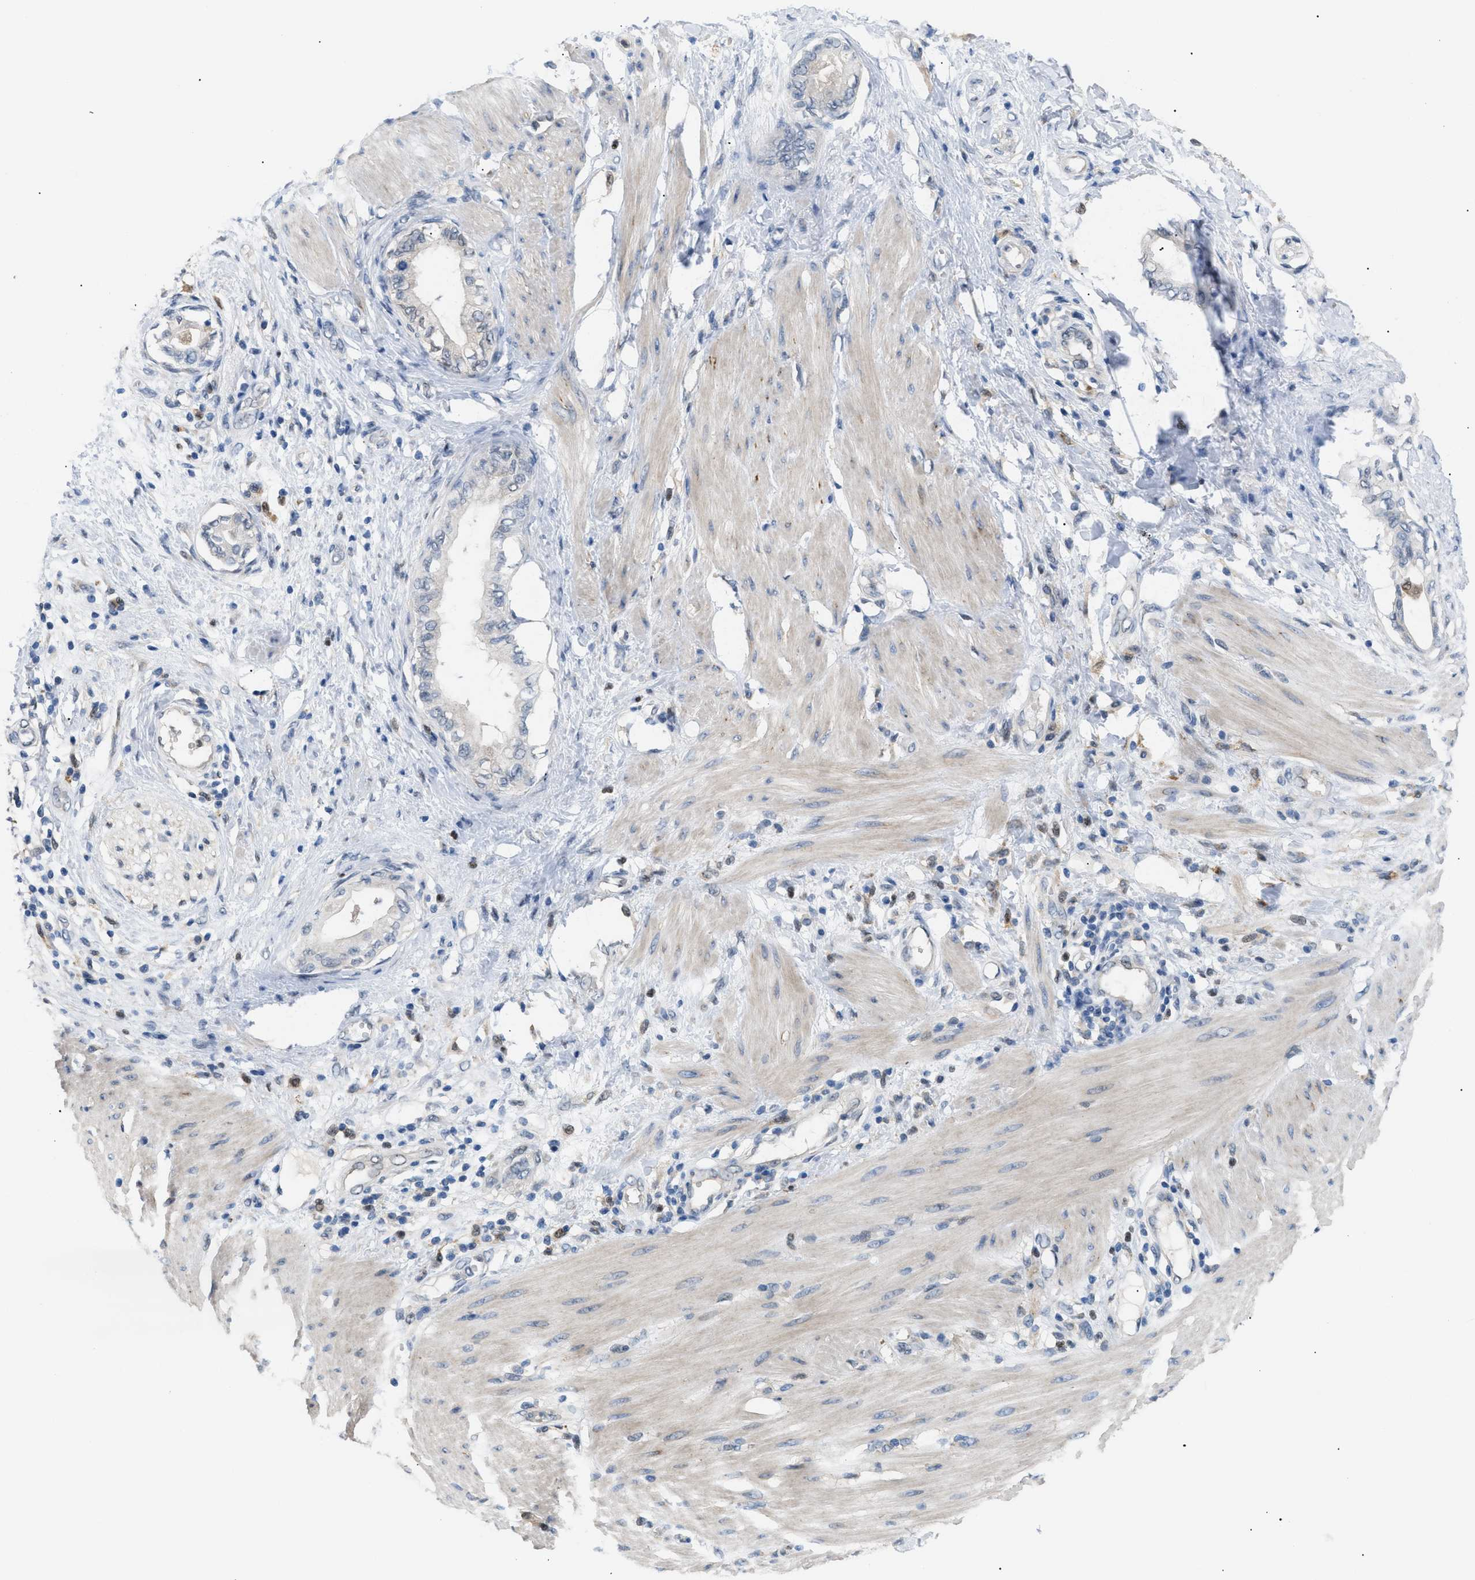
{"staining": {"intensity": "negative", "quantity": "none", "location": "none"}, "tissue": "pancreatic cancer", "cell_type": "Tumor cells", "image_type": "cancer", "snomed": [{"axis": "morphology", "description": "Normal tissue, NOS"}, {"axis": "morphology", "description": "Adenocarcinoma, NOS"}, {"axis": "topography", "description": "Pancreas"}, {"axis": "topography", "description": "Duodenum"}], "caption": "High magnification brightfield microscopy of adenocarcinoma (pancreatic) stained with DAB (3,3'-diaminobenzidine) (brown) and counterstained with hematoxylin (blue): tumor cells show no significant staining.", "gene": "AKR1A1", "patient": {"sex": "female", "age": 60}}